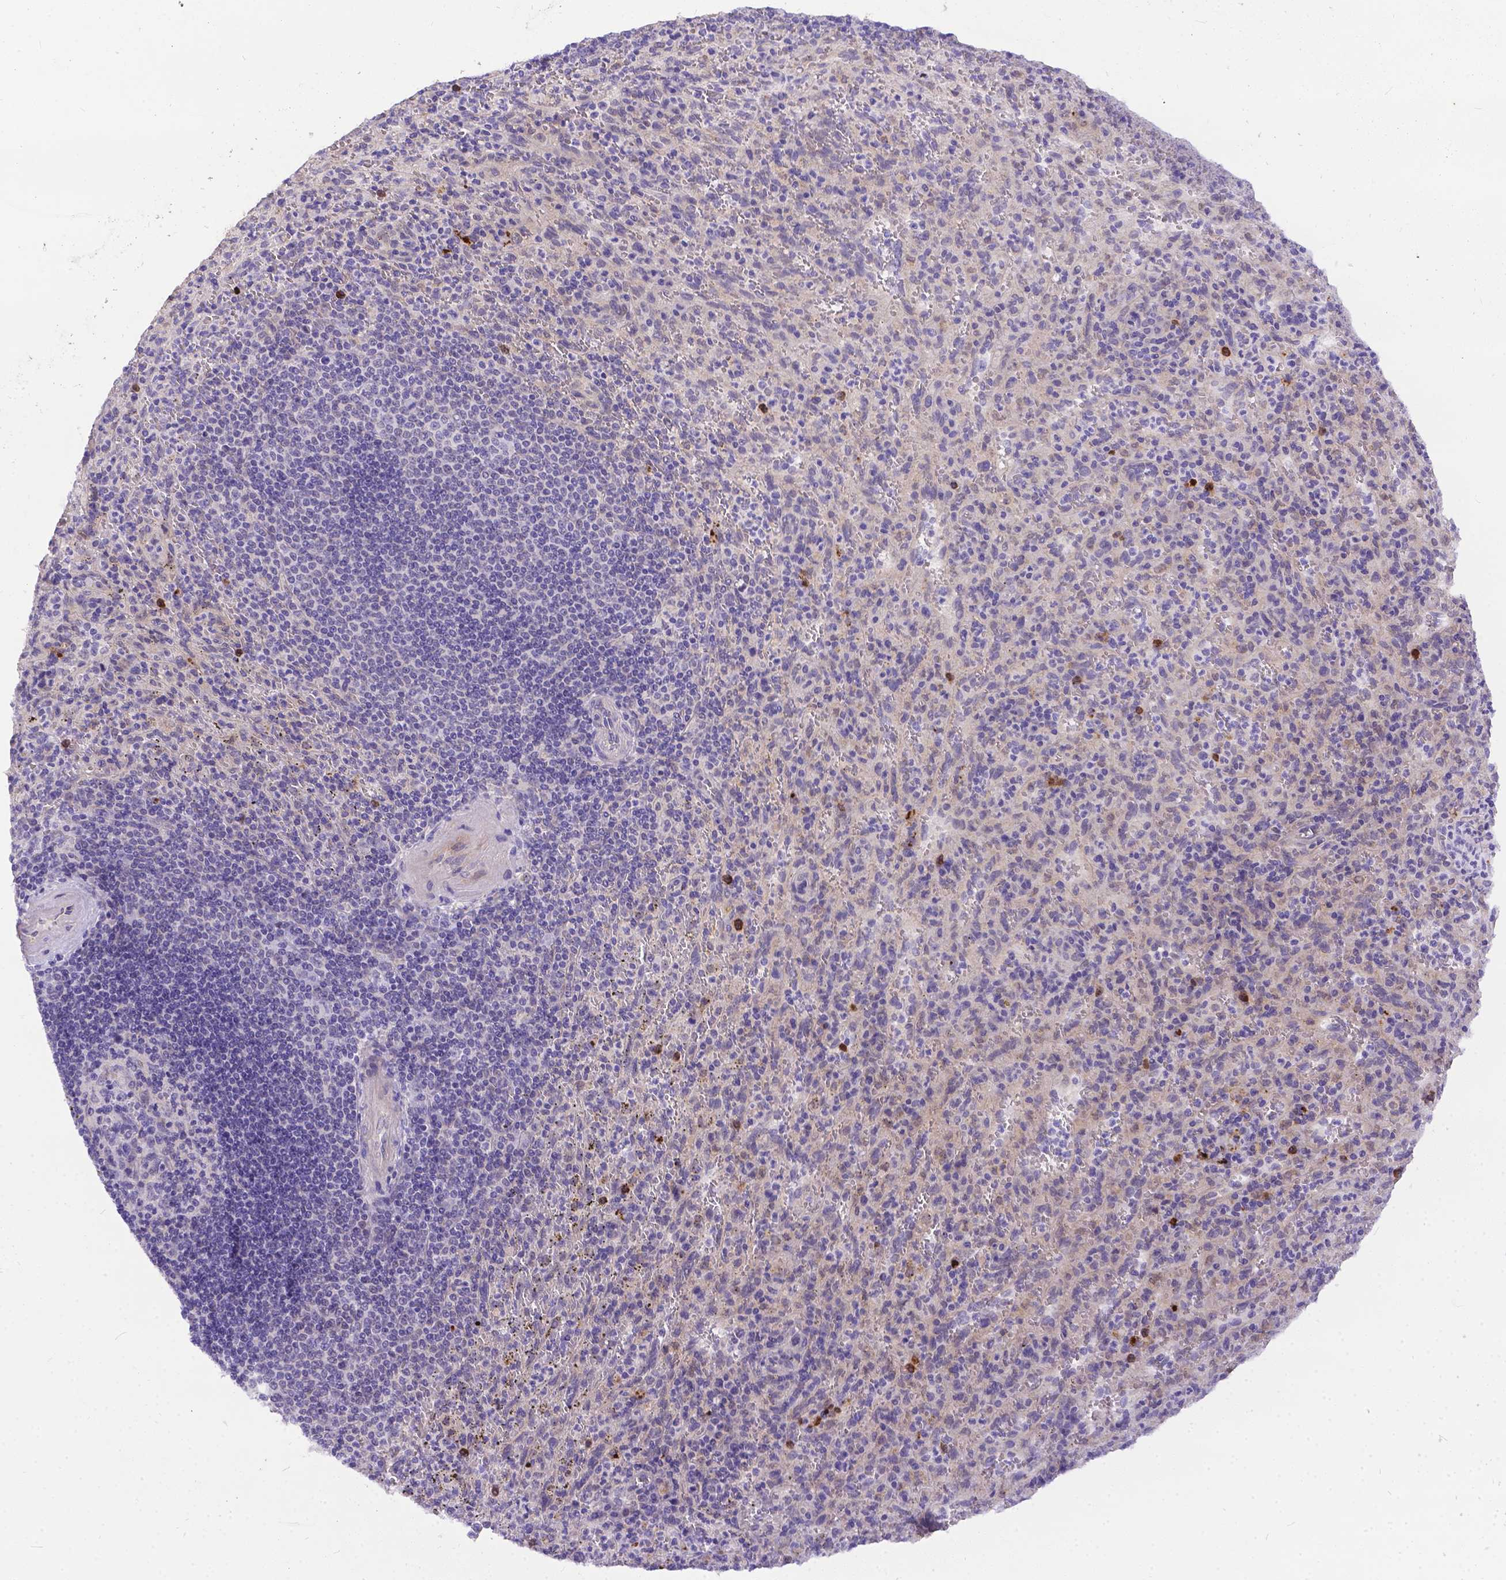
{"staining": {"intensity": "negative", "quantity": "none", "location": "none"}, "tissue": "spleen", "cell_type": "Cells in red pulp", "image_type": "normal", "snomed": [{"axis": "morphology", "description": "Normal tissue, NOS"}, {"axis": "topography", "description": "Spleen"}], "caption": "IHC photomicrograph of normal spleen: spleen stained with DAB shows no significant protein staining in cells in red pulp.", "gene": "DLEC1", "patient": {"sex": "male", "age": 57}}